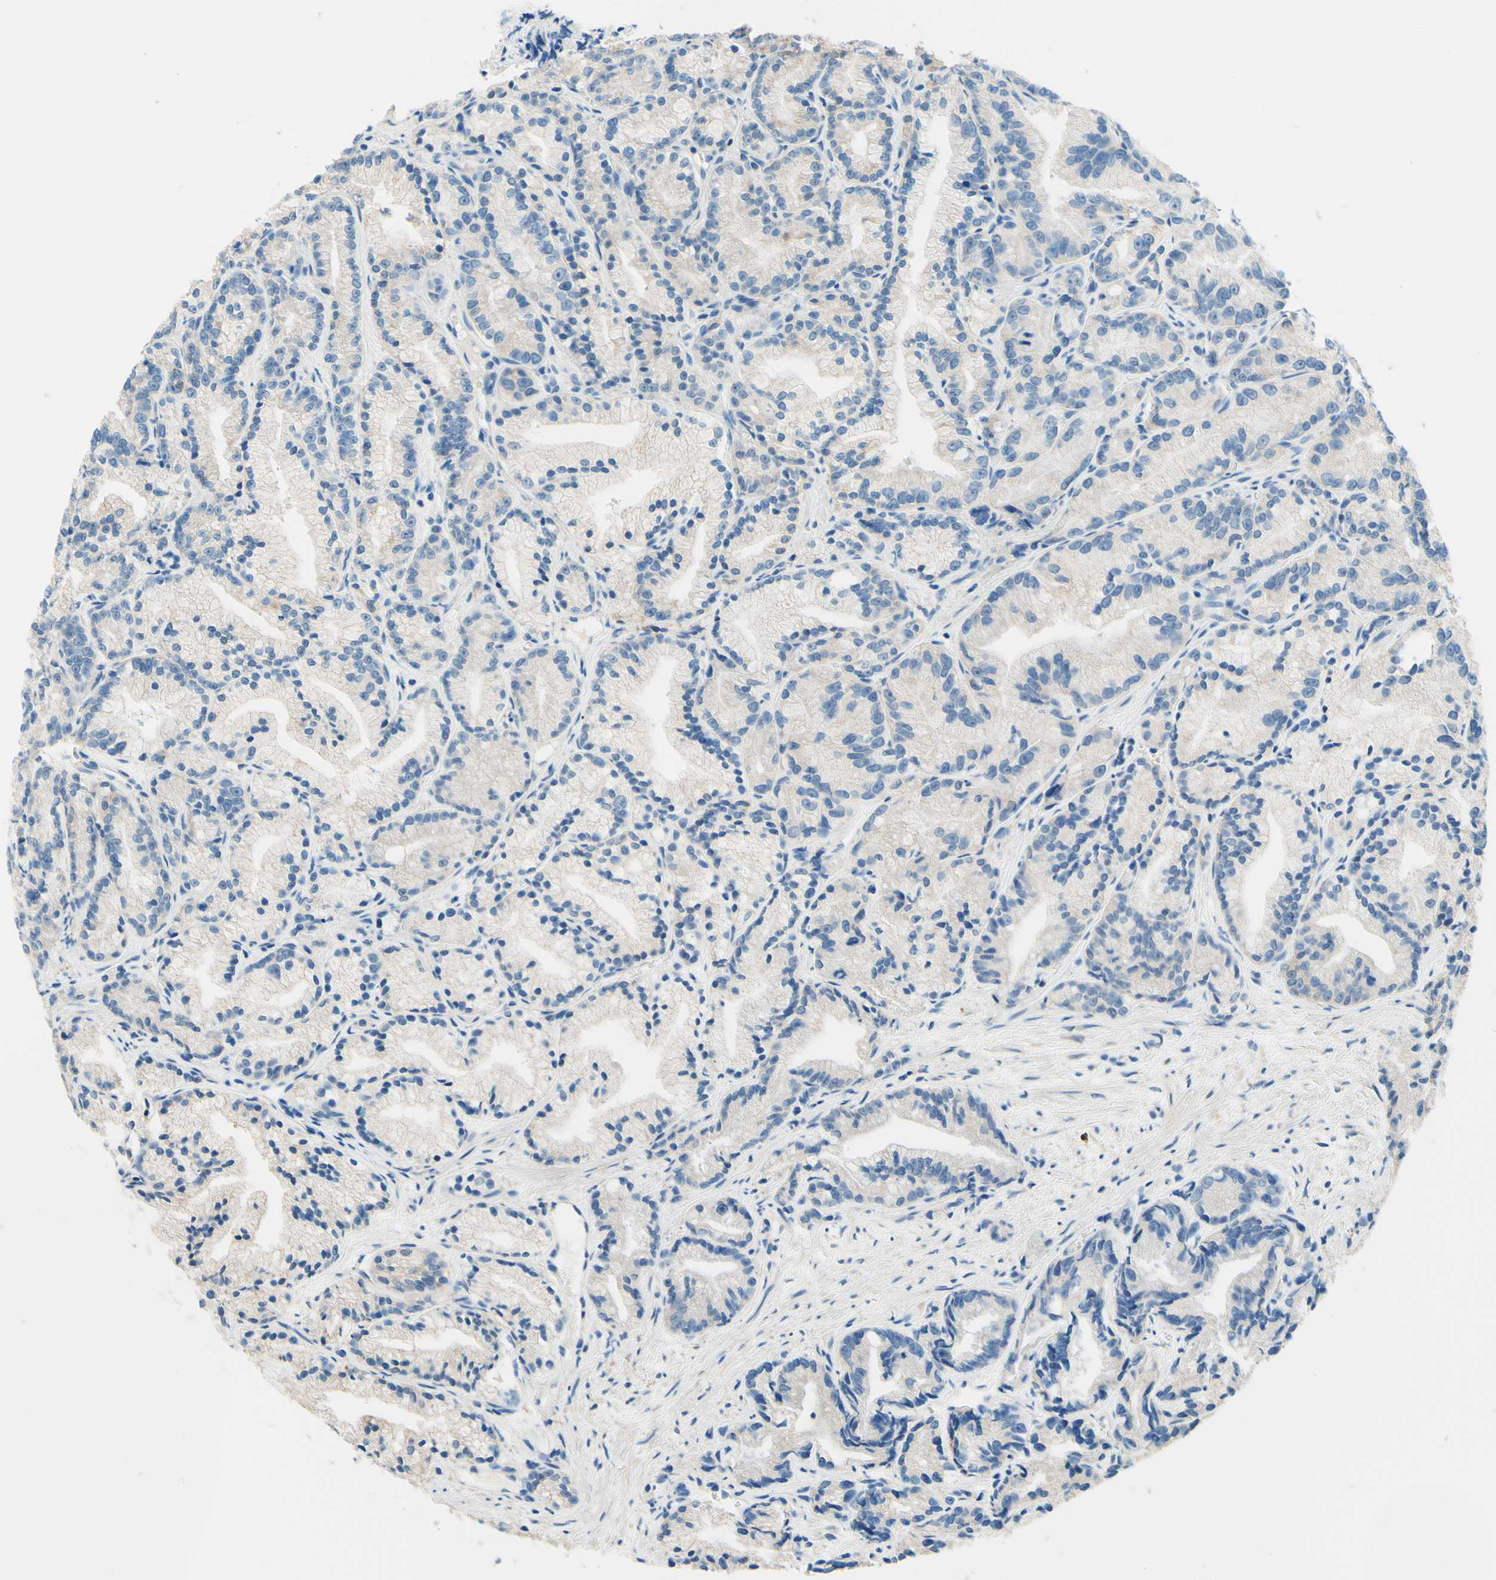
{"staining": {"intensity": "negative", "quantity": "none", "location": "none"}, "tissue": "prostate cancer", "cell_type": "Tumor cells", "image_type": "cancer", "snomed": [{"axis": "morphology", "description": "Adenocarcinoma, Low grade"}, {"axis": "topography", "description": "Prostate"}], "caption": "Tumor cells are negative for protein expression in human prostate cancer (adenocarcinoma (low-grade)).", "gene": "PASD1", "patient": {"sex": "male", "age": 89}}